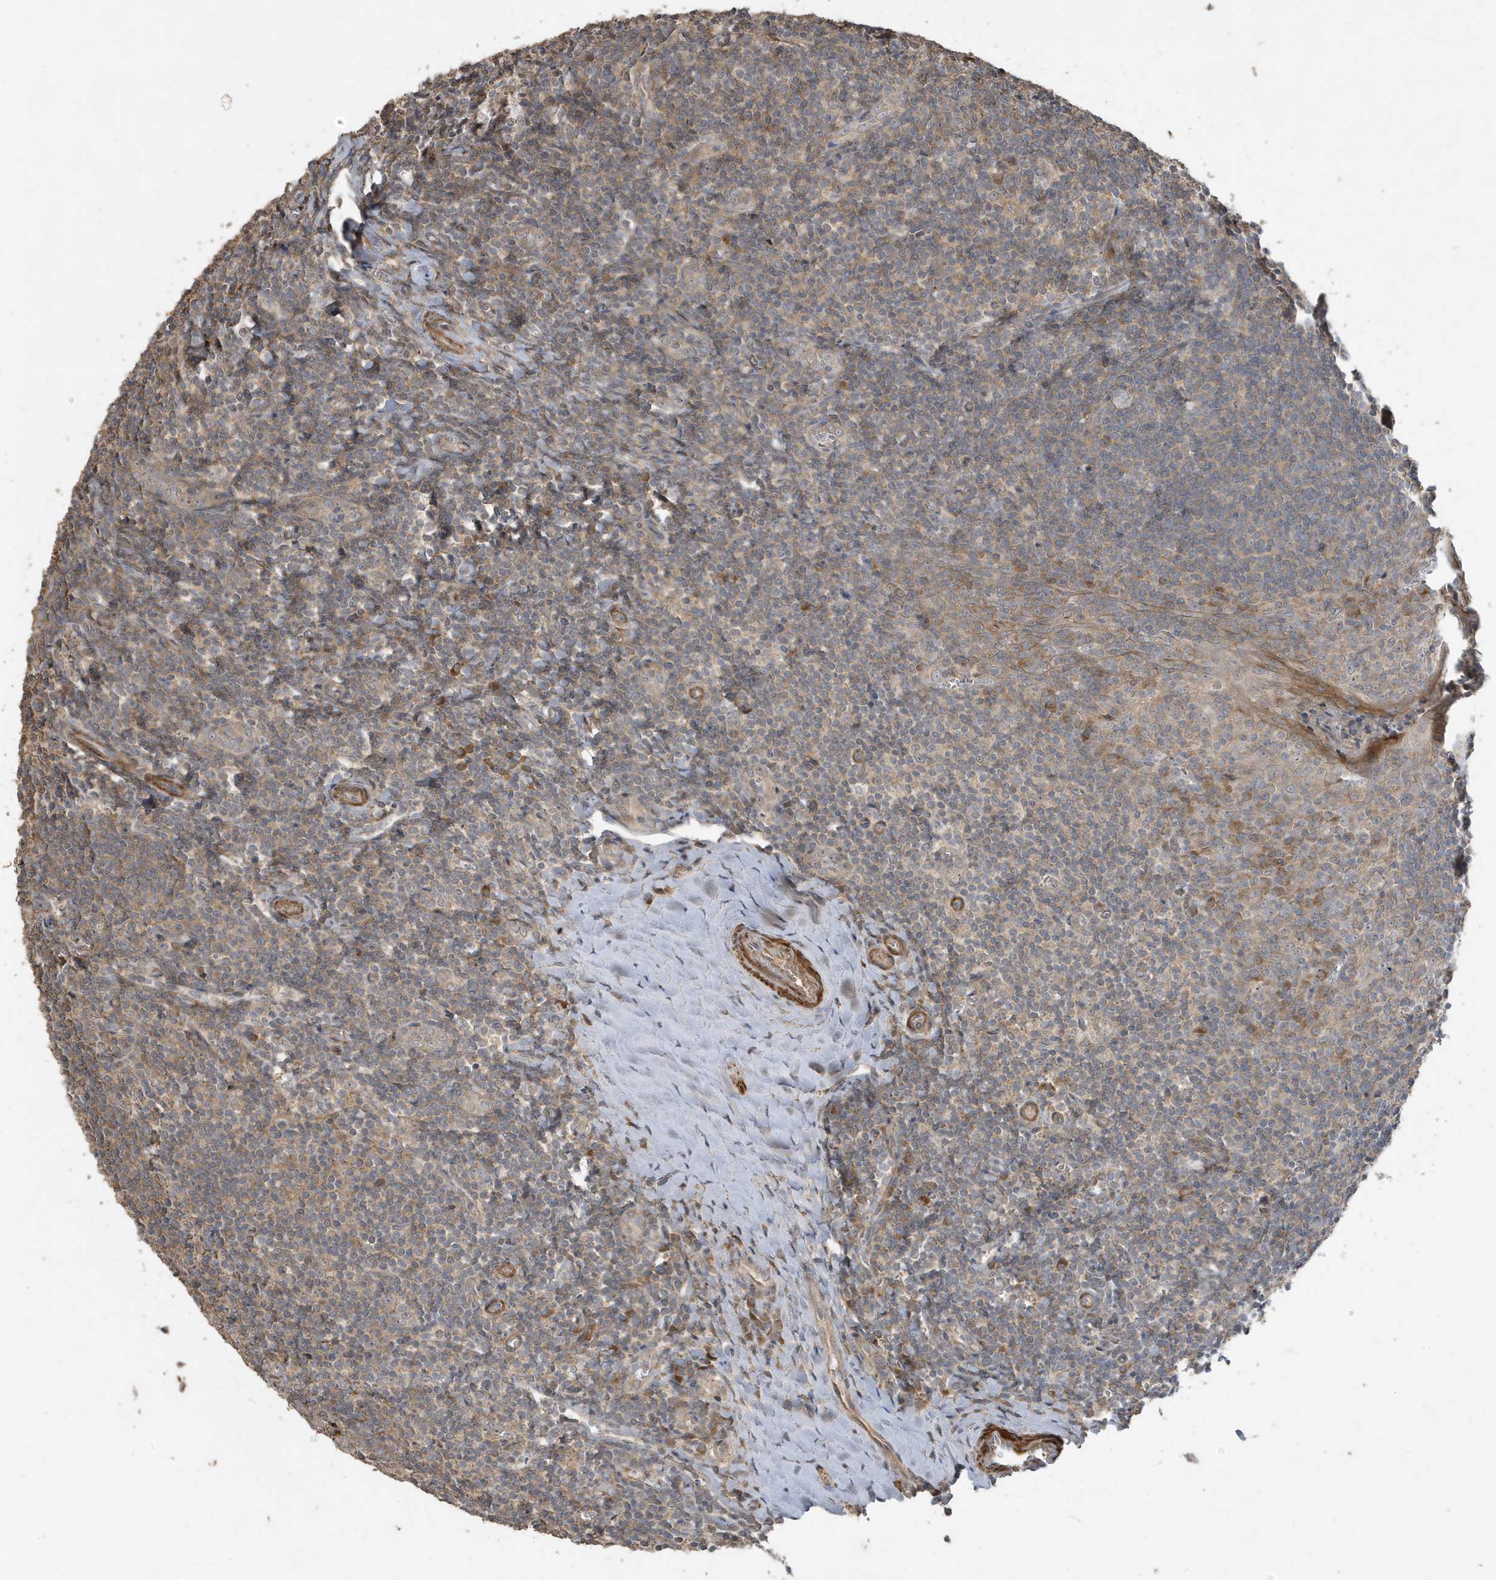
{"staining": {"intensity": "moderate", "quantity": "<25%", "location": "cytoplasmic/membranous"}, "tissue": "tonsil", "cell_type": "Germinal center cells", "image_type": "normal", "snomed": [{"axis": "morphology", "description": "Normal tissue, NOS"}, {"axis": "topography", "description": "Tonsil"}], "caption": "DAB immunohistochemical staining of benign tonsil displays moderate cytoplasmic/membranous protein staining in approximately <25% of germinal center cells. Using DAB (3,3'-diaminobenzidine) (brown) and hematoxylin (blue) stains, captured at high magnification using brightfield microscopy.", "gene": "PRRT3", "patient": {"sex": "male", "age": 27}}